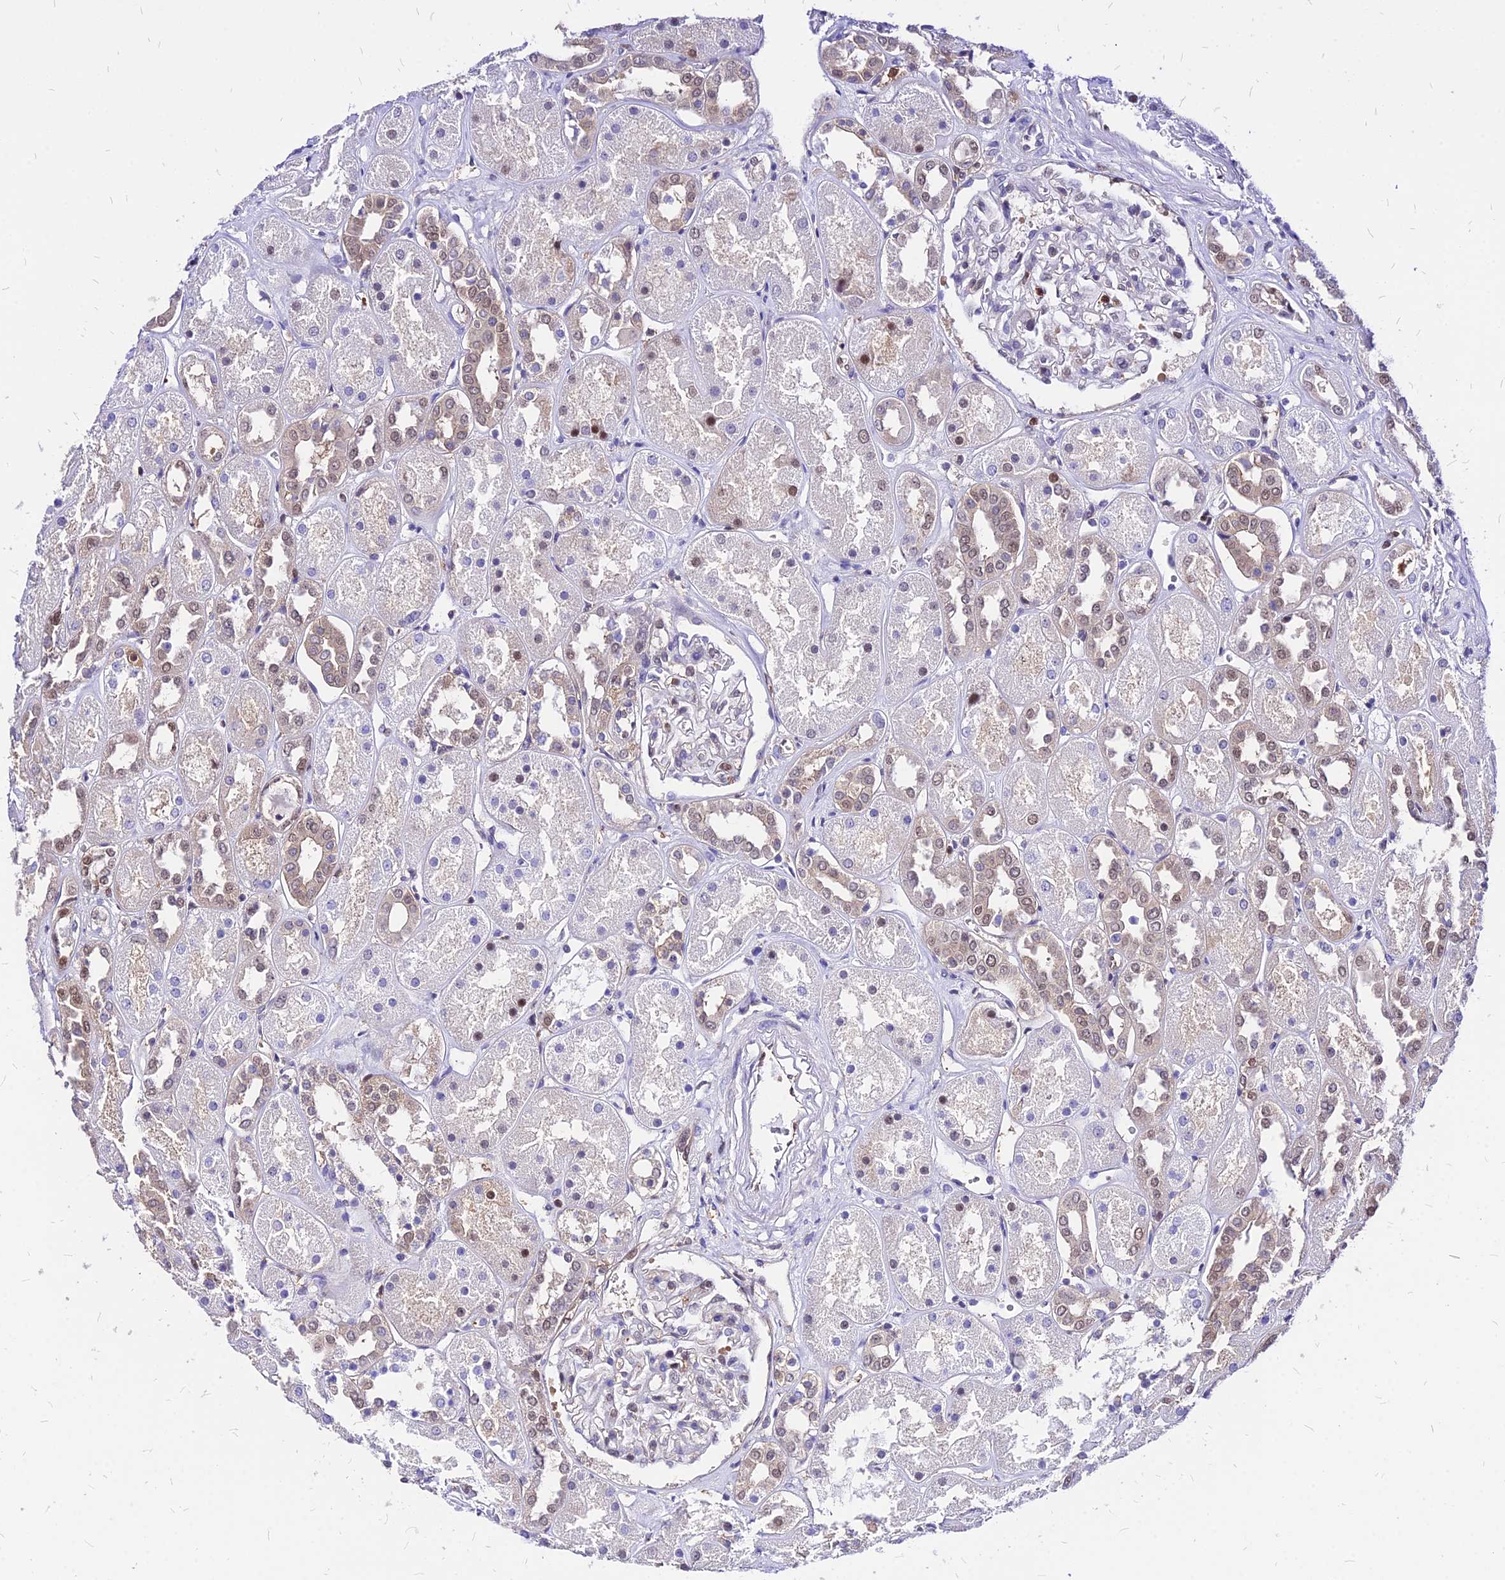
{"staining": {"intensity": "moderate", "quantity": "<25%", "location": "nuclear"}, "tissue": "kidney", "cell_type": "Cells in glomeruli", "image_type": "normal", "snomed": [{"axis": "morphology", "description": "Normal tissue, NOS"}, {"axis": "topography", "description": "Kidney"}], "caption": "Immunohistochemical staining of benign human kidney exhibits low levels of moderate nuclear expression in approximately <25% of cells in glomeruli. (Brightfield microscopy of DAB IHC at high magnification).", "gene": "PAXX", "patient": {"sex": "male", "age": 70}}